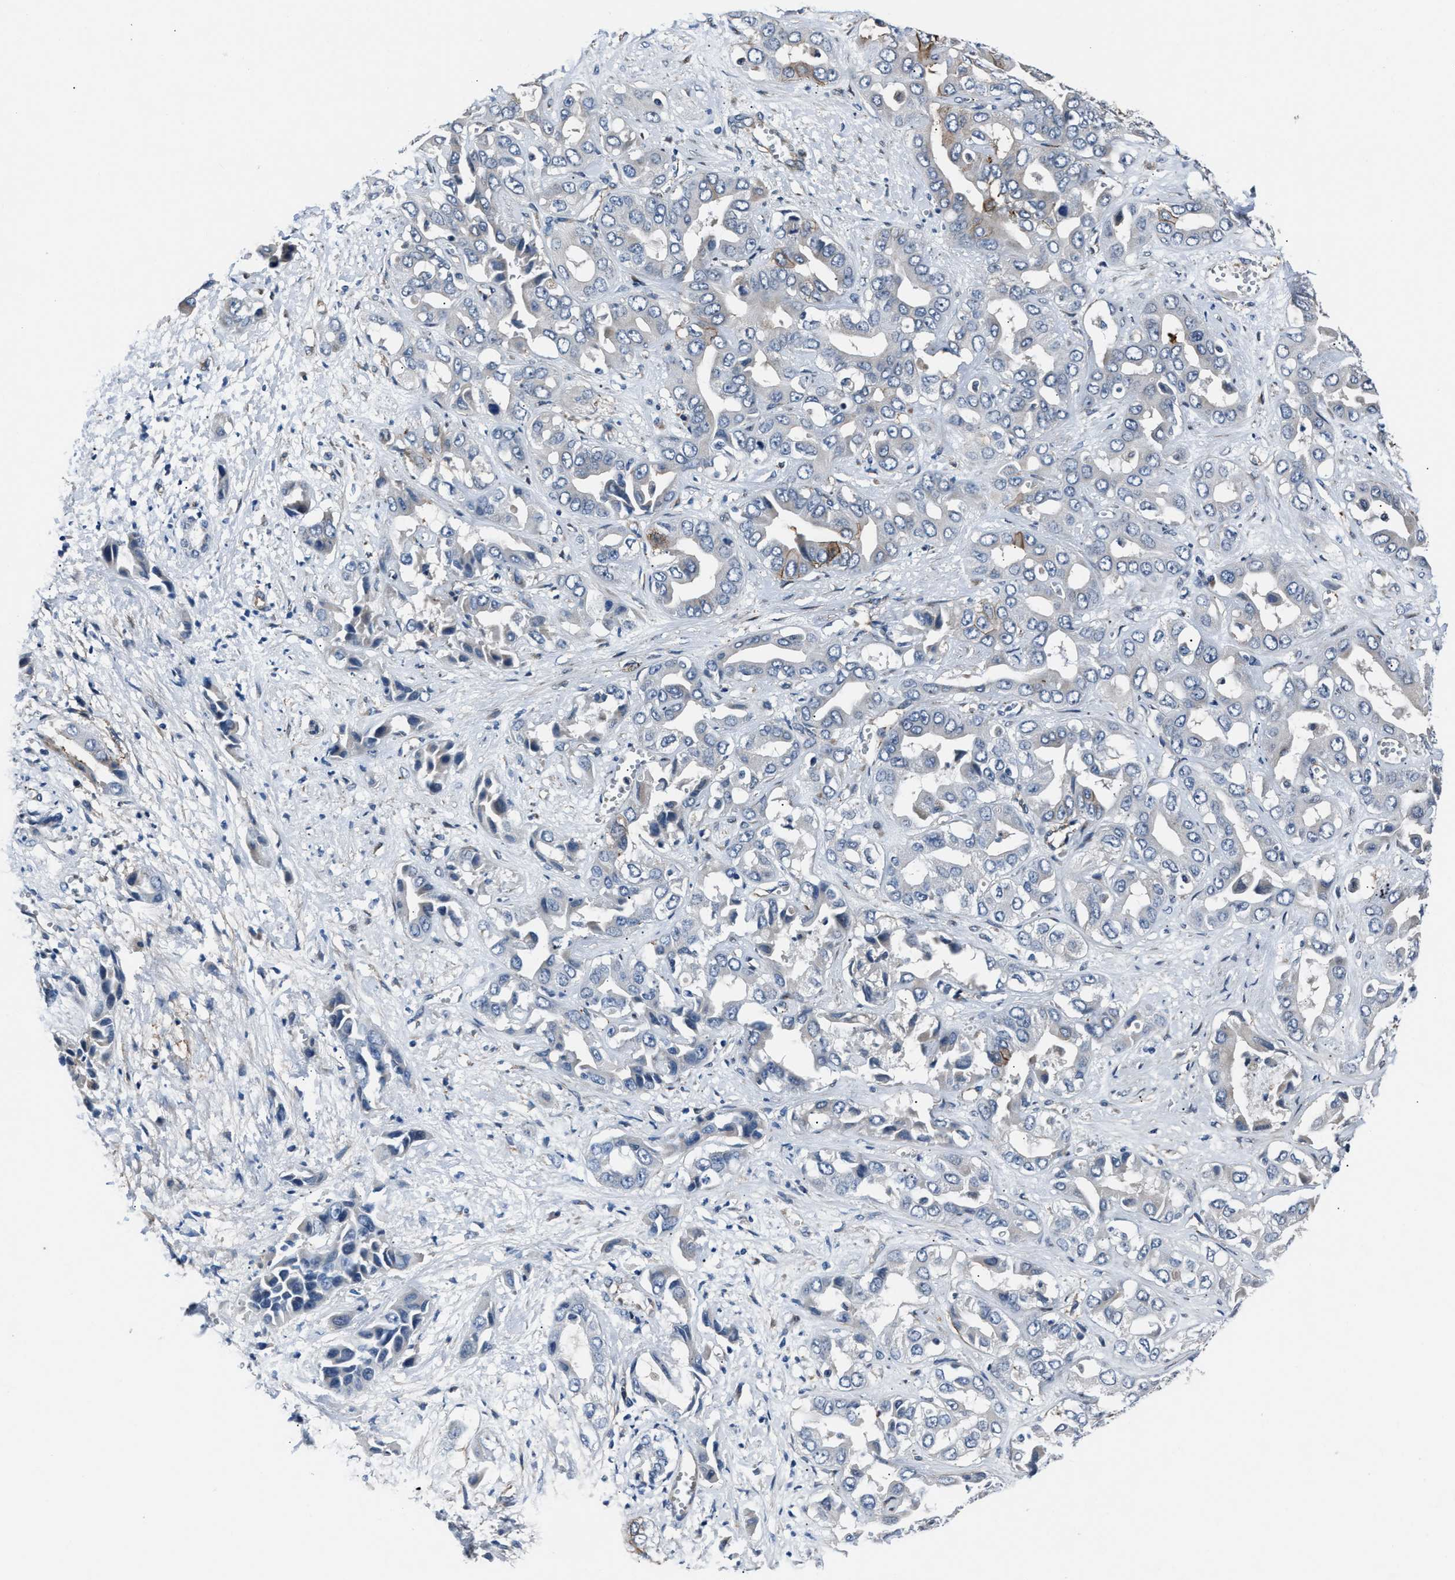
{"staining": {"intensity": "weak", "quantity": "<25%", "location": "cytoplasmic/membranous"}, "tissue": "liver cancer", "cell_type": "Tumor cells", "image_type": "cancer", "snomed": [{"axis": "morphology", "description": "Cholangiocarcinoma"}, {"axis": "topography", "description": "Liver"}], "caption": "This is an immunohistochemistry (IHC) micrograph of human cholangiocarcinoma (liver). There is no expression in tumor cells.", "gene": "MPDZ", "patient": {"sex": "female", "age": 52}}